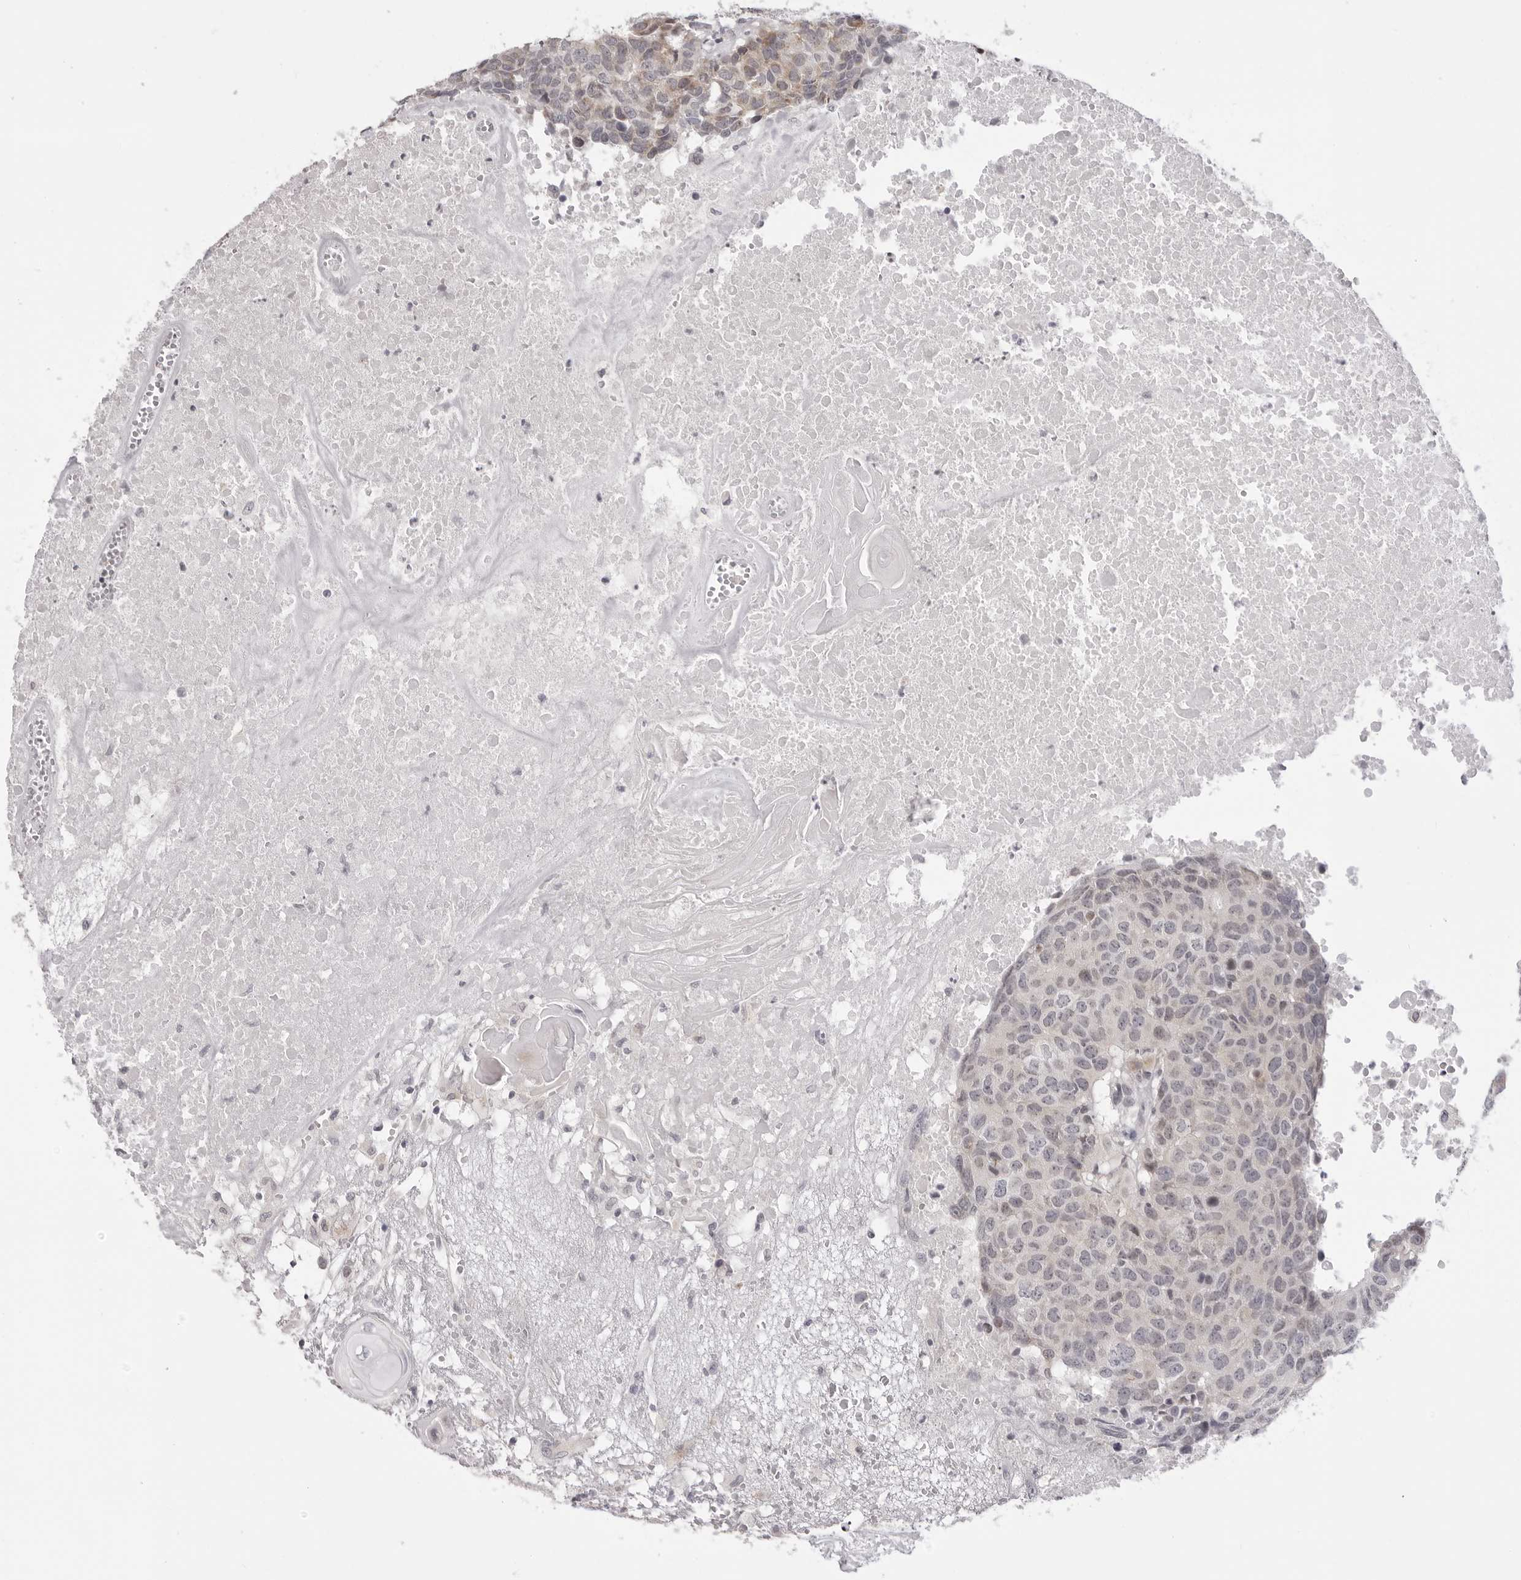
{"staining": {"intensity": "weak", "quantity": "<25%", "location": "cytoplasmic/membranous"}, "tissue": "head and neck cancer", "cell_type": "Tumor cells", "image_type": "cancer", "snomed": [{"axis": "morphology", "description": "Squamous cell carcinoma, NOS"}, {"axis": "topography", "description": "Head-Neck"}], "caption": "Head and neck cancer (squamous cell carcinoma) was stained to show a protein in brown. There is no significant staining in tumor cells. (Brightfield microscopy of DAB immunohistochemistry (IHC) at high magnification).", "gene": "SUGCT", "patient": {"sex": "male", "age": 66}}